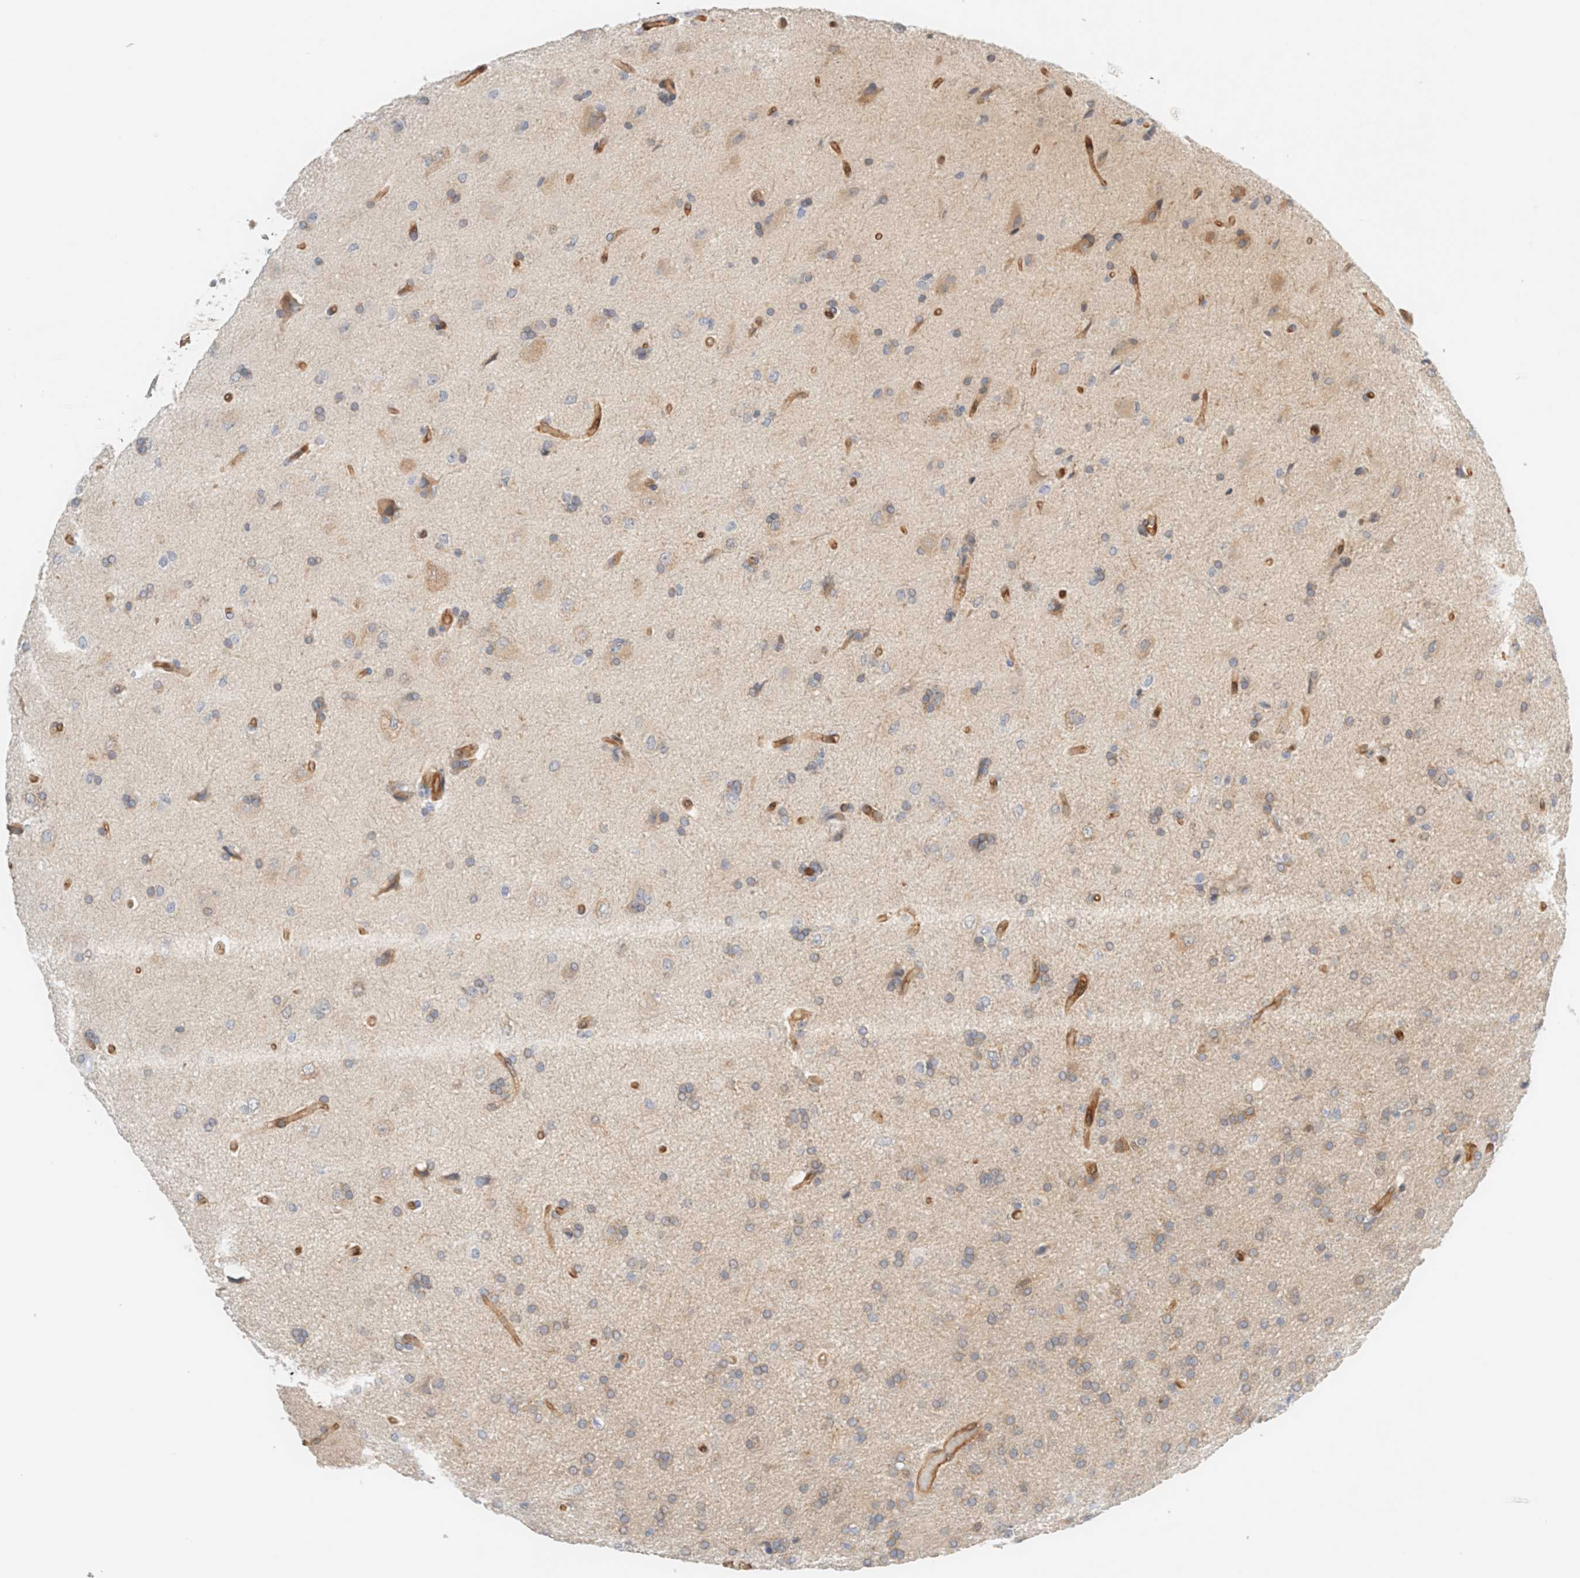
{"staining": {"intensity": "weak", "quantity": "<25%", "location": "cytoplasmic/membranous"}, "tissue": "glioma", "cell_type": "Tumor cells", "image_type": "cancer", "snomed": [{"axis": "morphology", "description": "Glioma, malignant, High grade"}, {"axis": "topography", "description": "Brain"}], "caption": "Tumor cells are negative for protein expression in human glioma.", "gene": "LMCD1", "patient": {"sex": "male", "age": 72}}